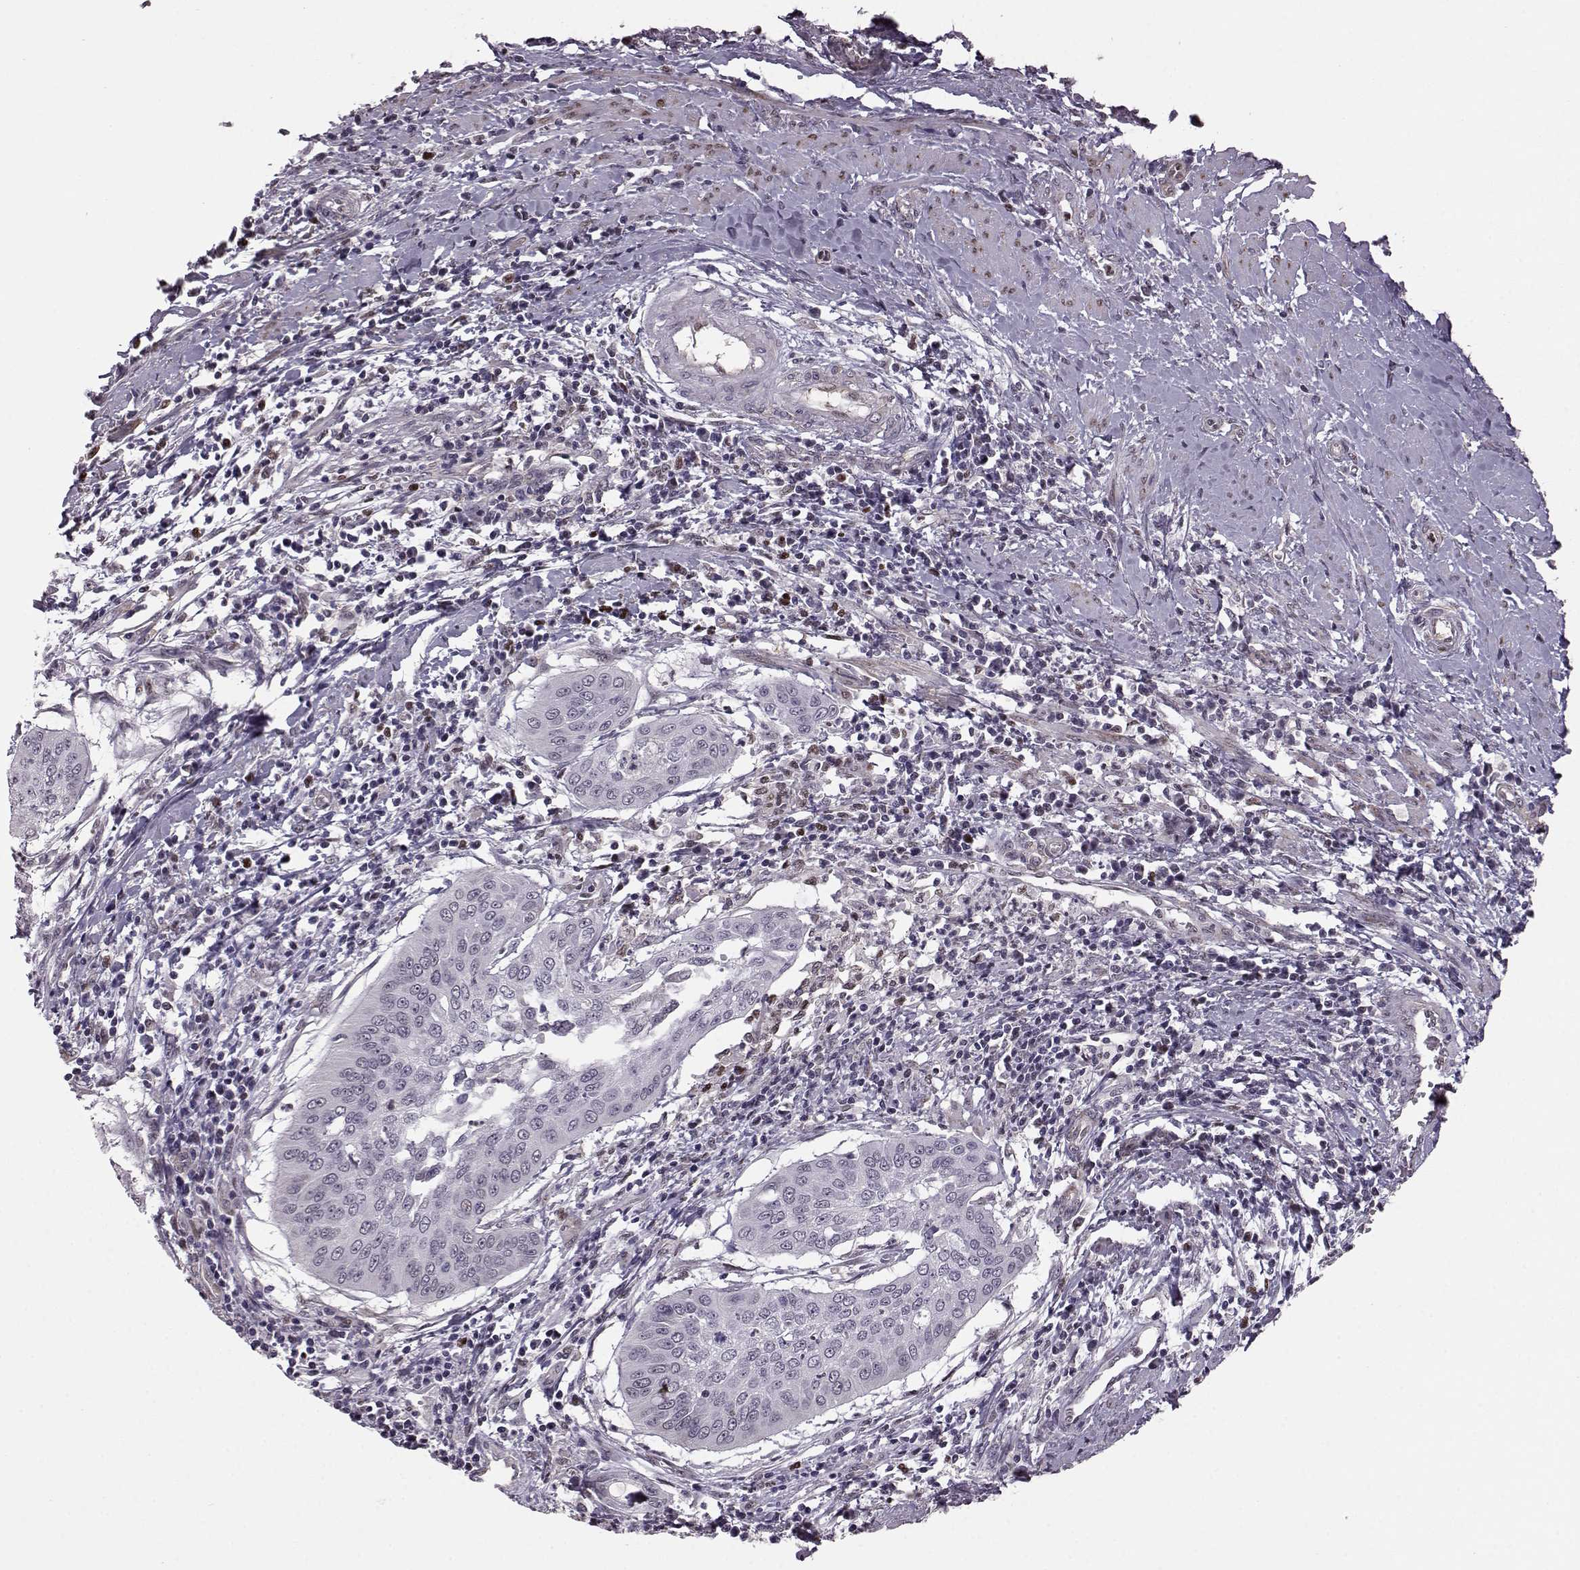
{"staining": {"intensity": "negative", "quantity": "none", "location": "none"}, "tissue": "cervical cancer", "cell_type": "Tumor cells", "image_type": "cancer", "snomed": [{"axis": "morphology", "description": "Squamous cell carcinoma, NOS"}, {"axis": "topography", "description": "Cervix"}], "caption": "Immunohistochemistry image of human cervical cancer stained for a protein (brown), which exhibits no expression in tumor cells.", "gene": "KLF6", "patient": {"sex": "female", "age": 39}}